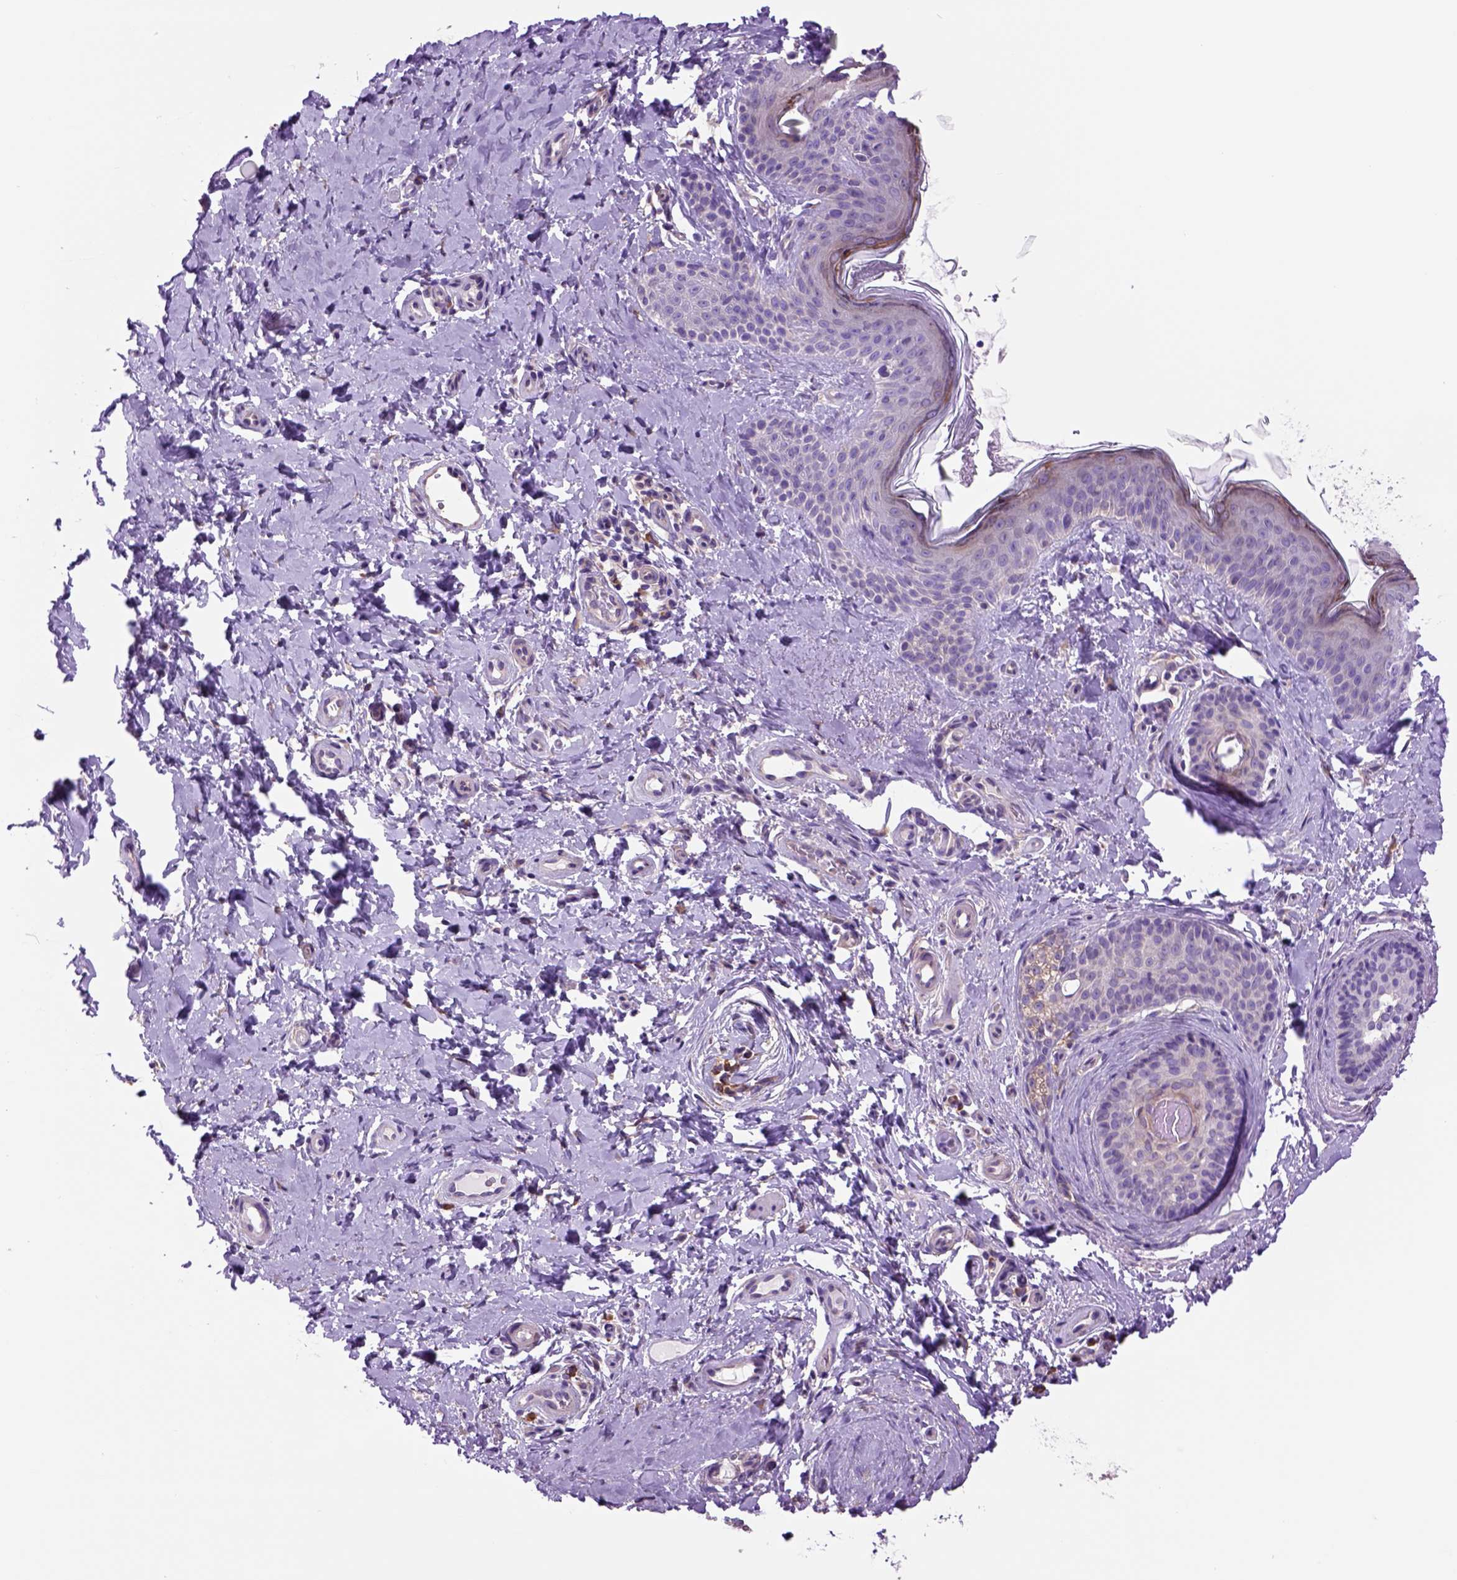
{"staining": {"intensity": "negative", "quantity": "none", "location": "none"}, "tissue": "skin cancer", "cell_type": "Tumor cells", "image_type": "cancer", "snomed": [{"axis": "morphology", "description": "Basal cell carcinoma"}, {"axis": "topography", "description": "Skin"}], "caption": "A histopathology image of human skin cancer (basal cell carcinoma) is negative for staining in tumor cells.", "gene": "PIAS3", "patient": {"sex": "male", "age": 89}}